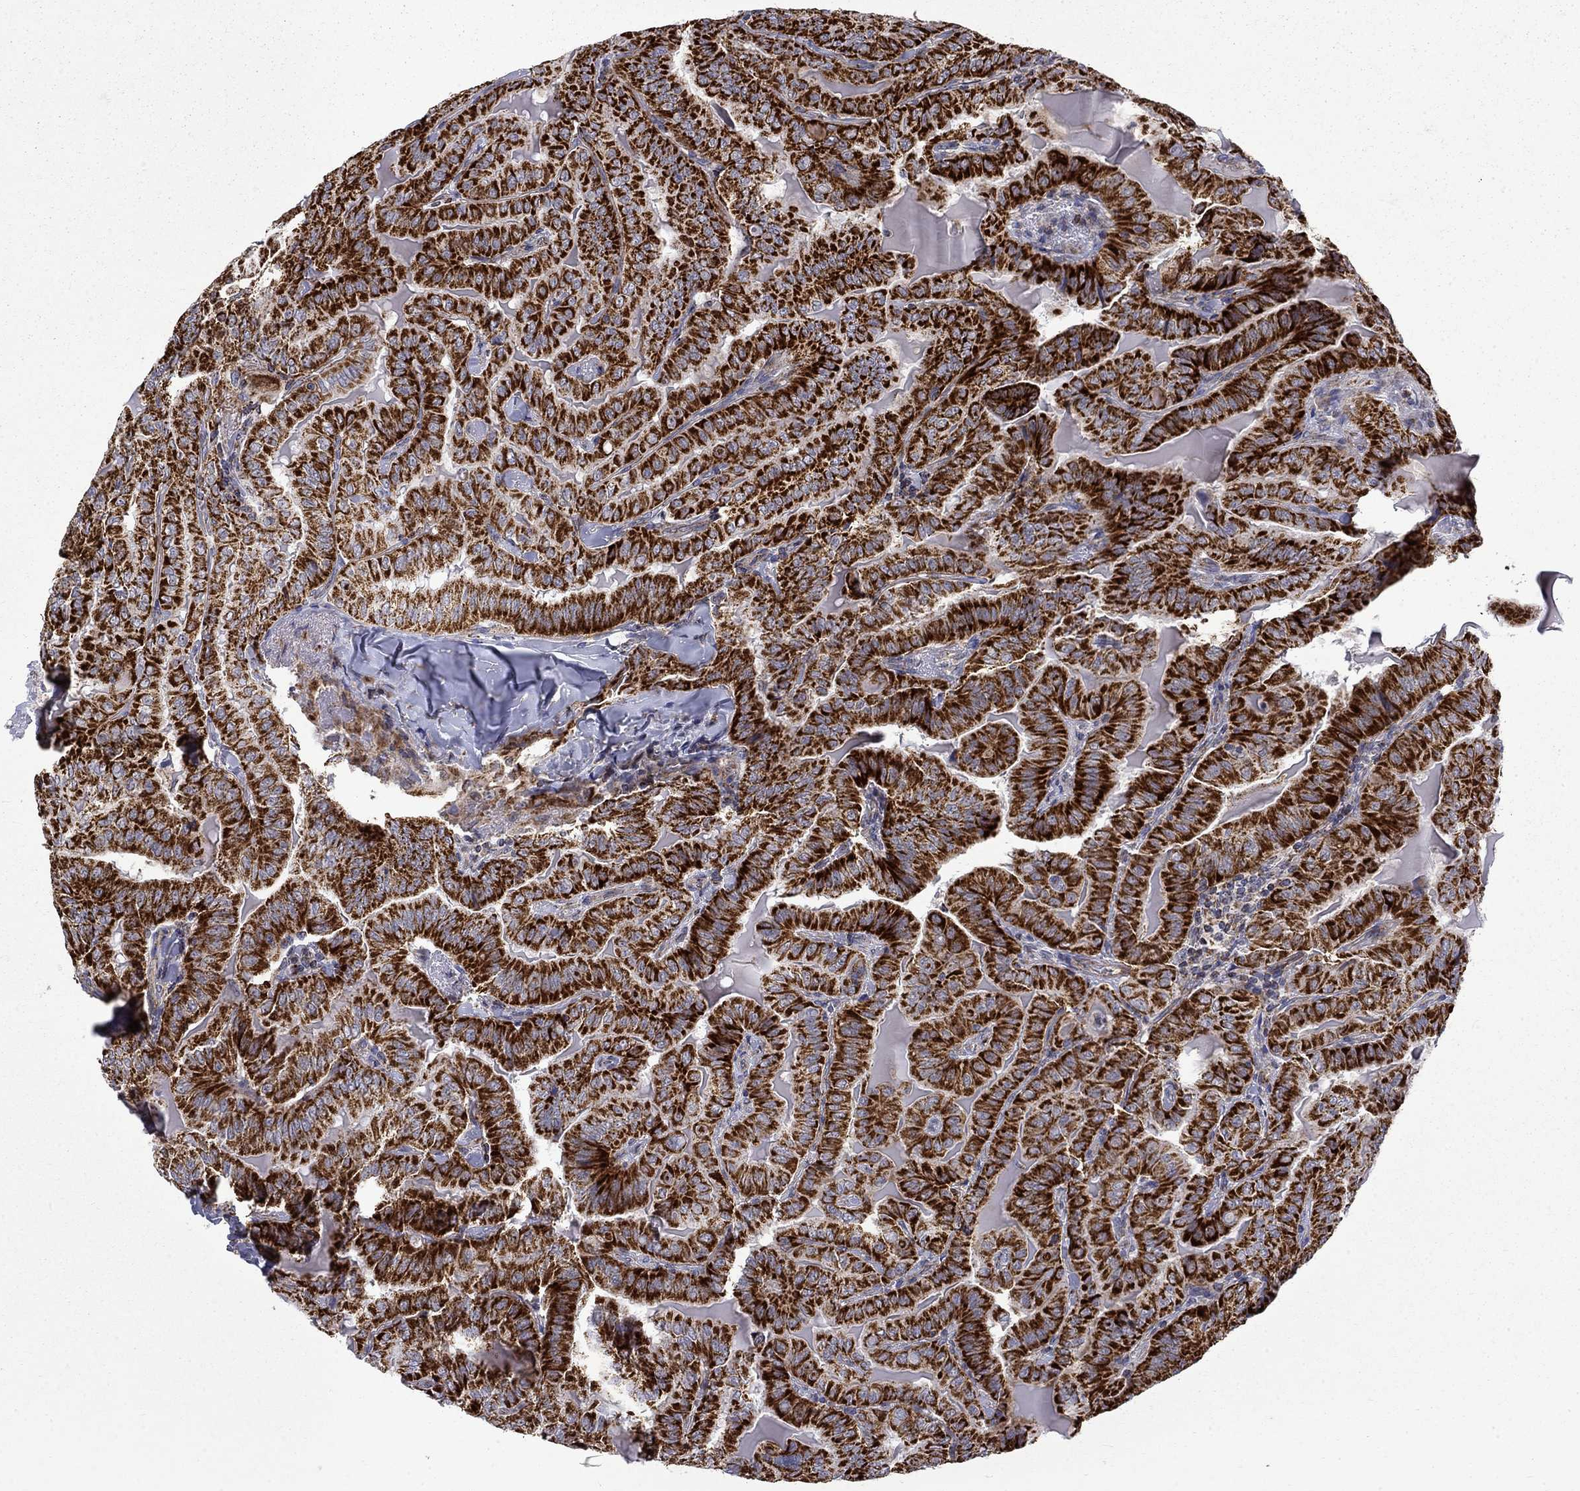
{"staining": {"intensity": "strong", "quantity": ">75%", "location": "cytoplasmic/membranous"}, "tissue": "thyroid cancer", "cell_type": "Tumor cells", "image_type": "cancer", "snomed": [{"axis": "morphology", "description": "Papillary adenocarcinoma, NOS"}, {"axis": "topography", "description": "Thyroid gland"}], "caption": "Human papillary adenocarcinoma (thyroid) stained with a brown dye demonstrates strong cytoplasmic/membranous positive positivity in about >75% of tumor cells.", "gene": "PCBP3", "patient": {"sex": "female", "age": 68}}